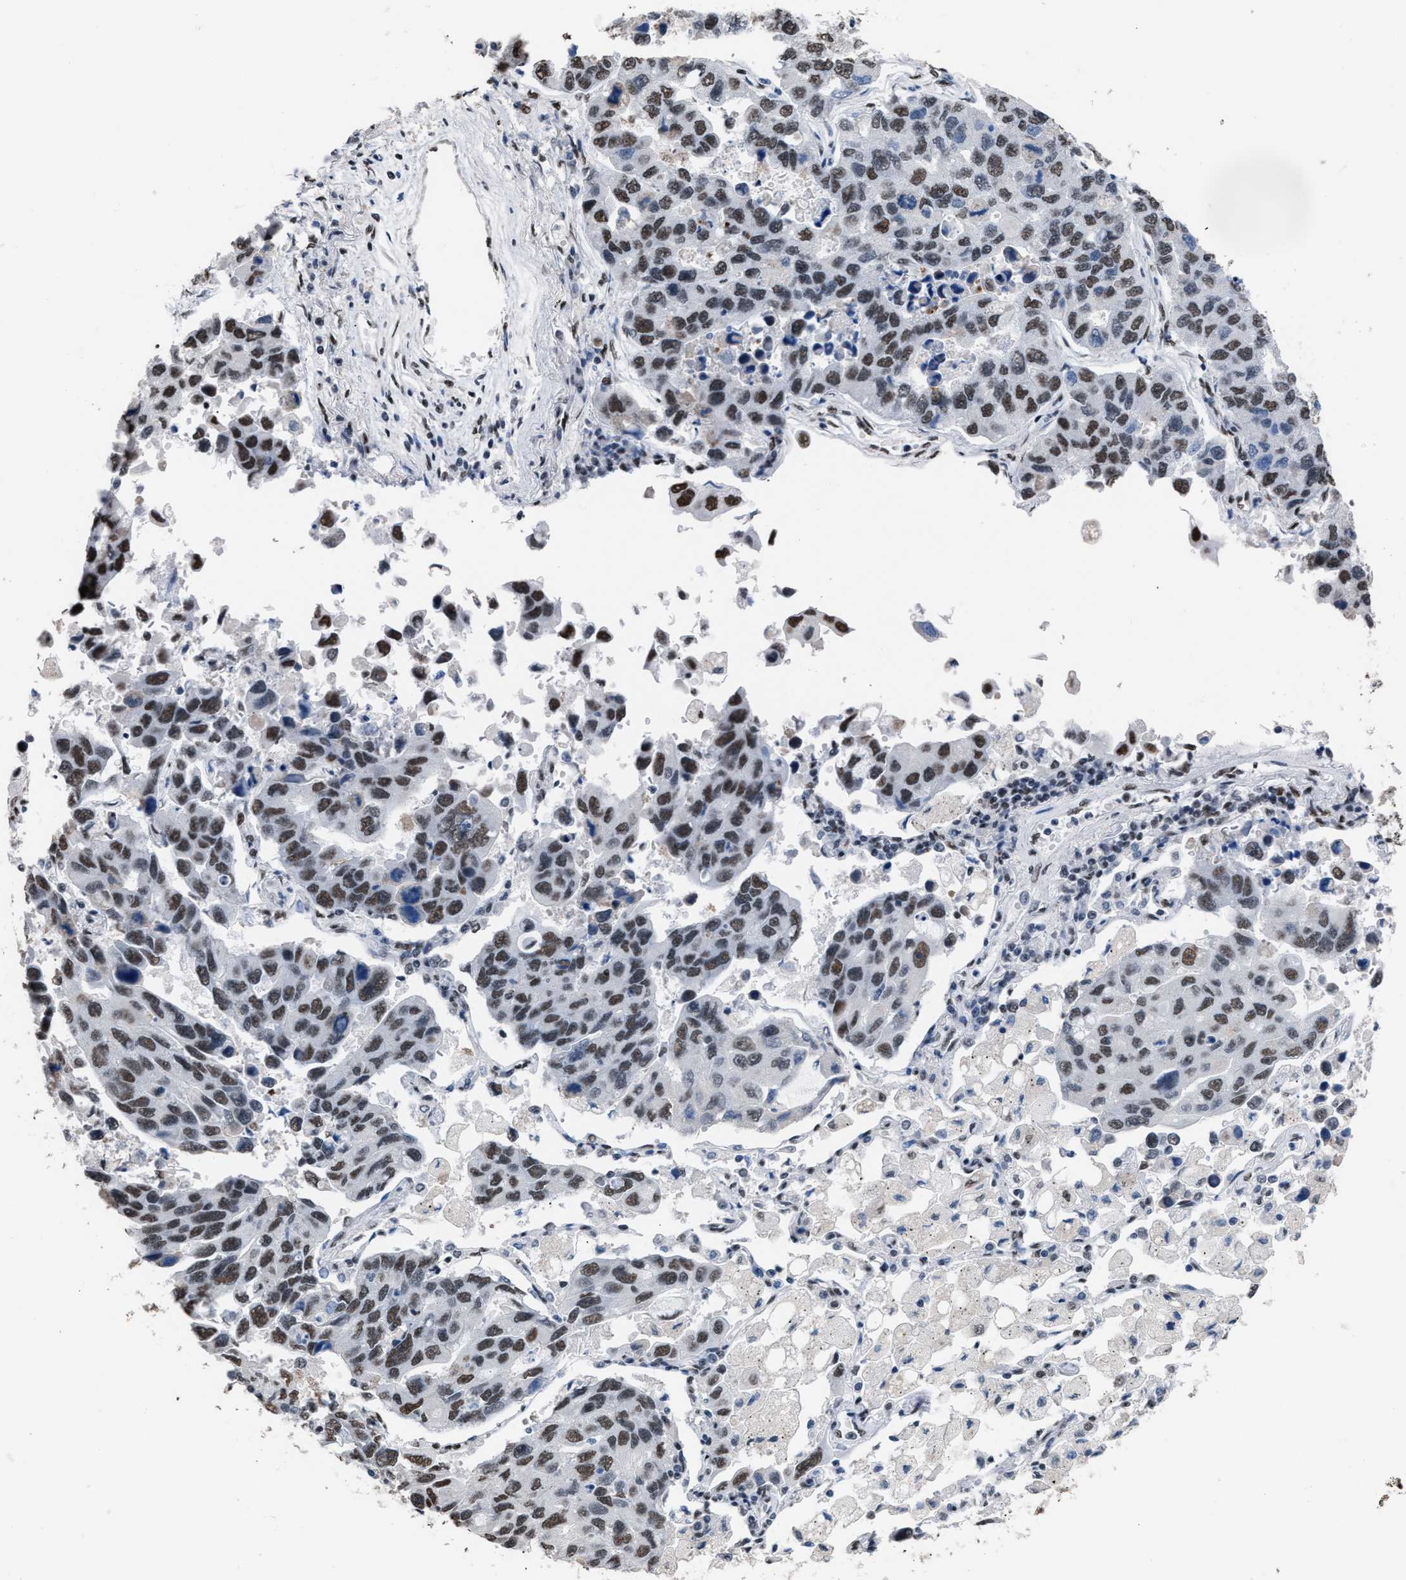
{"staining": {"intensity": "moderate", "quantity": ">75%", "location": "nuclear"}, "tissue": "lung cancer", "cell_type": "Tumor cells", "image_type": "cancer", "snomed": [{"axis": "morphology", "description": "Adenocarcinoma, NOS"}, {"axis": "topography", "description": "Lung"}], "caption": "A brown stain labels moderate nuclear staining of a protein in lung adenocarcinoma tumor cells. The protein is stained brown, and the nuclei are stained in blue (DAB IHC with brightfield microscopy, high magnification).", "gene": "CCAR2", "patient": {"sex": "male", "age": 64}}